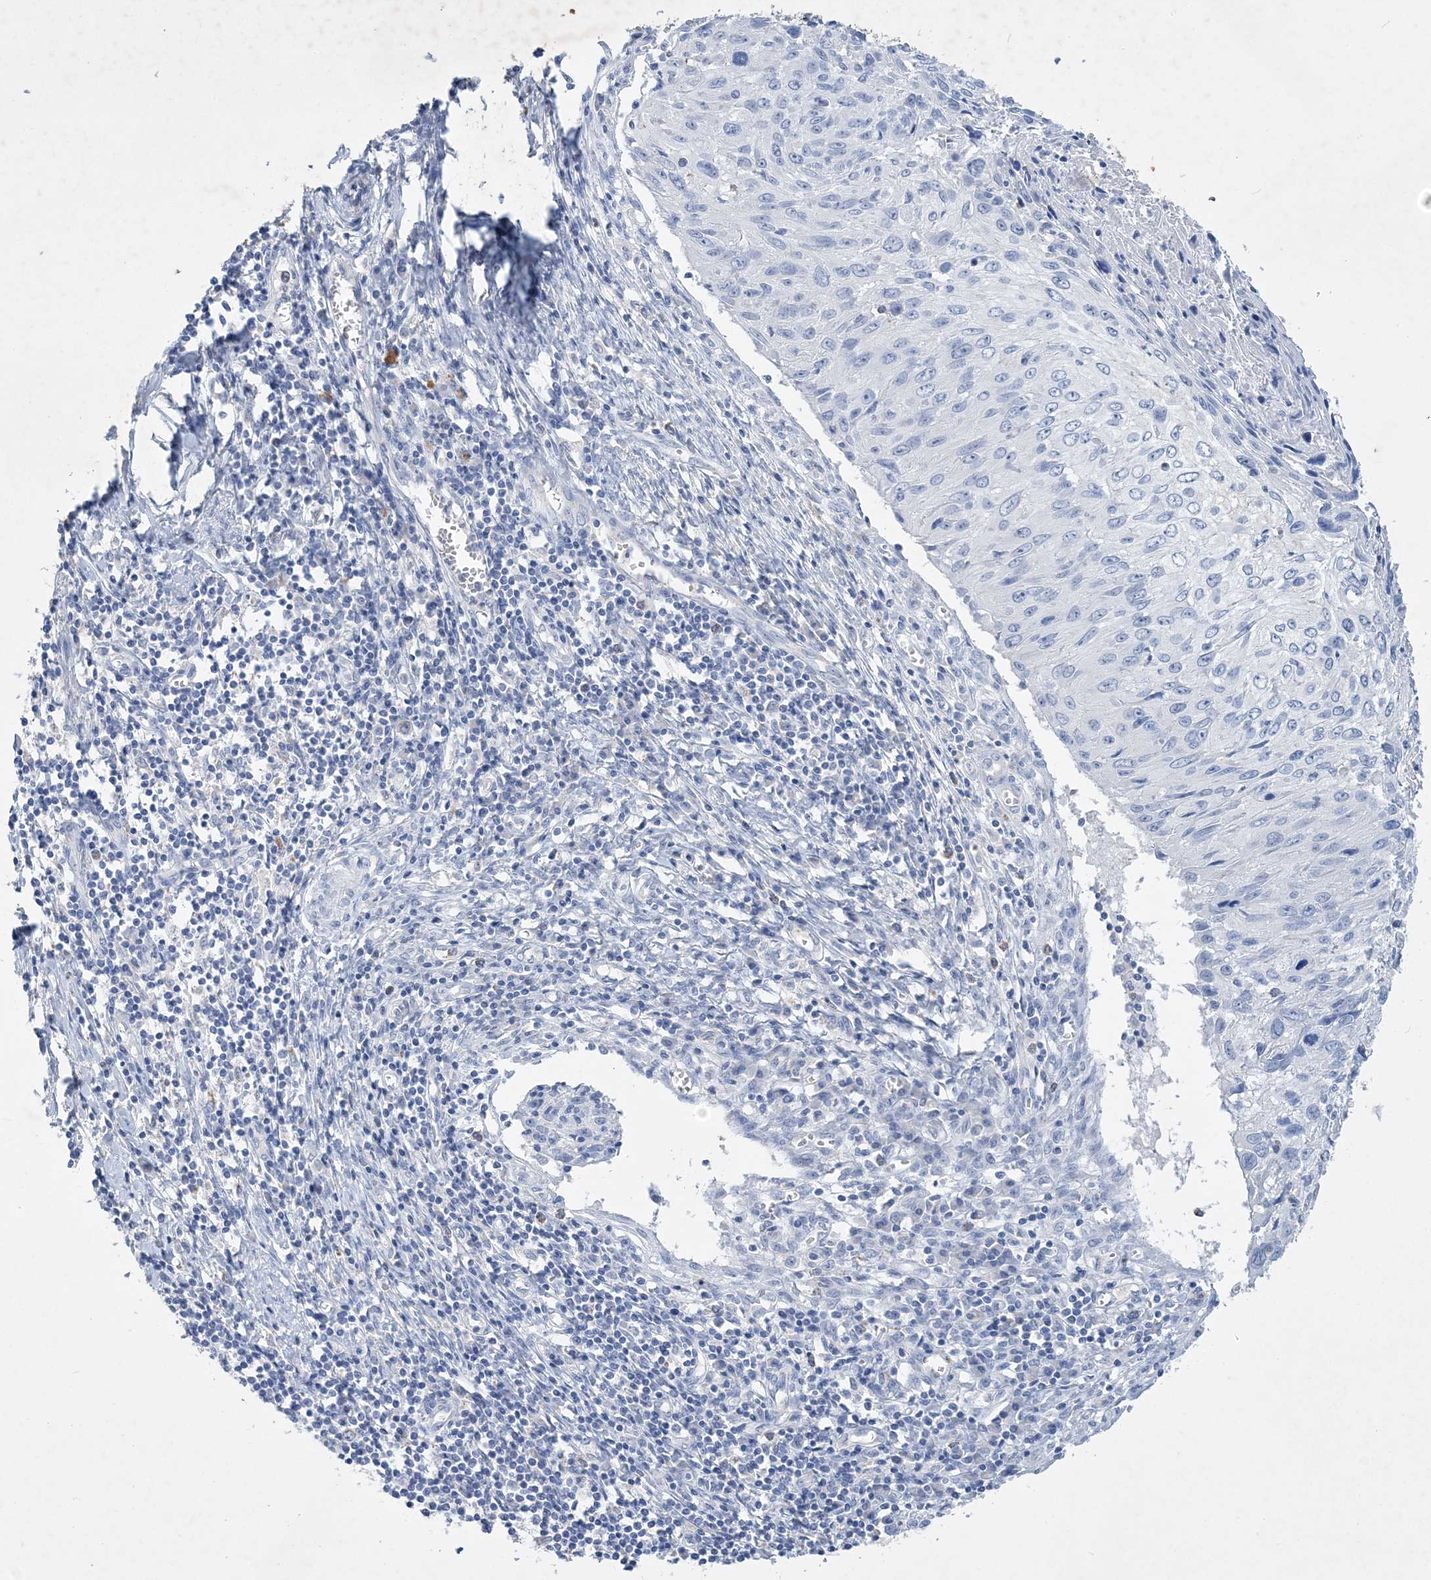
{"staining": {"intensity": "negative", "quantity": "none", "location": "none"}, "tissue": "cervical cancer", "cell_type": "Tumor cells", "image_type": "cancer", "snomed": [{"axis": "morphology", "description": "Squamous cell carcinoma, NOS"}, {"axis": "topography", "description": "Cervix"}], "caption": "High magnification brightfield microscopy of squamous cell carcinoma (cervical) stained with DAB (3,3'-diaminobenzidine) (brown) and counterstained with hematoxylin (blue): tumor cells show no significant positivity. (Stains: DAB (3,3'-diaminobenzidine) immunohistochemistry (IHC) with hematoxylin counter stain, Microscopy: brightfield microscopy at high magnification).", "gene": "COPS8", "patient": {"sex": "female", "age": 51}}